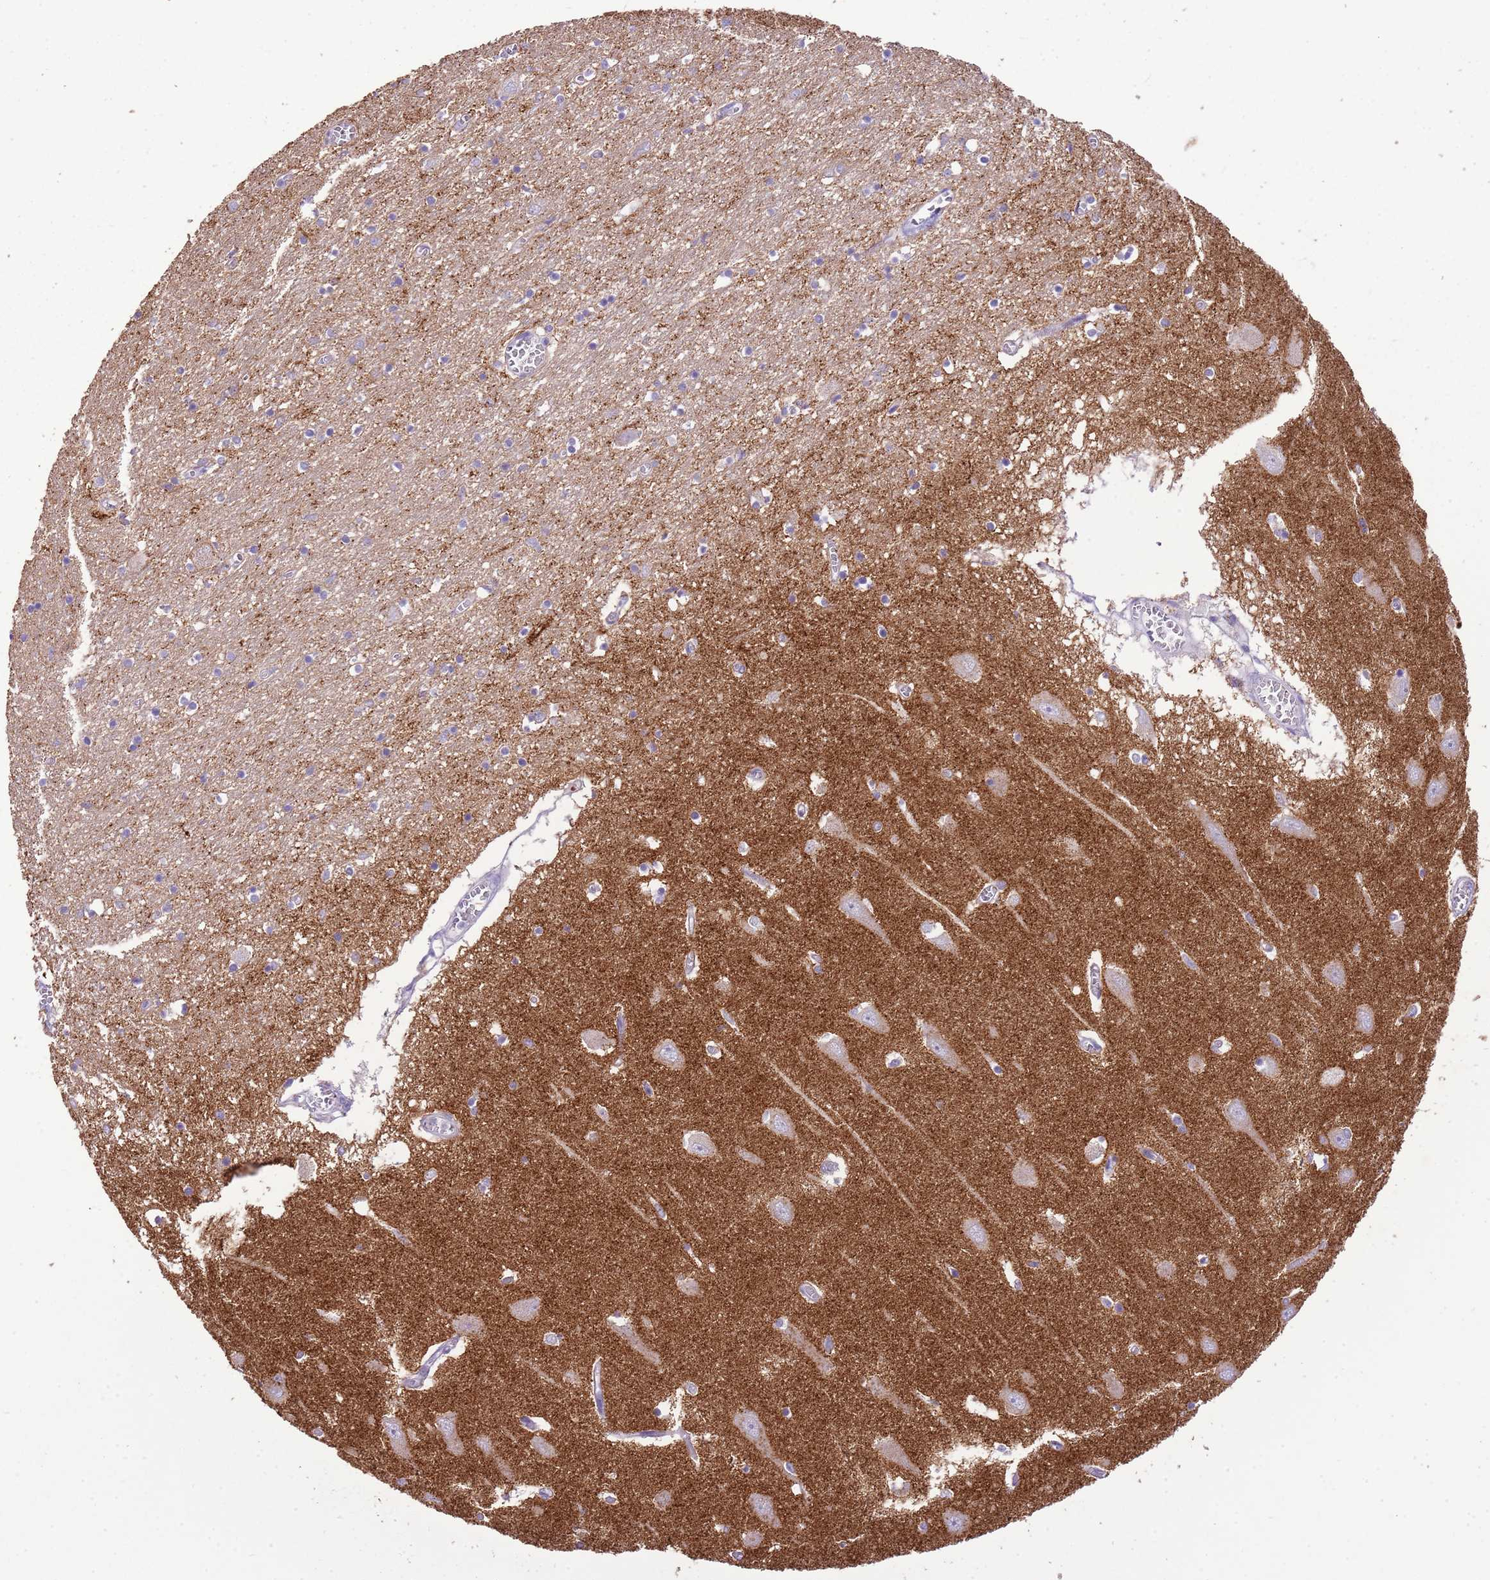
{"staining": {"intensity": "negative", "quantity": "none", "location": "none"}, "tissue": "hippocampus", "cell_type": "Glial cells", "image_type": "normal", "snomed": [{"axis": "morphology", "description": "Normal tissue, NOS"}, {"axis": "topography", "description": "Hippocampus"}], "caption": "Glial cells show no significant staining in benign hippocampus. Brightfield microscopy of IHC stained with DAB (3,3'-diaminobenzidine) (brown) and hematoxylin (blue), captured at high magnification.", "gene": "SCAMP5", "patient": {"sex": "male", "age": 70}}